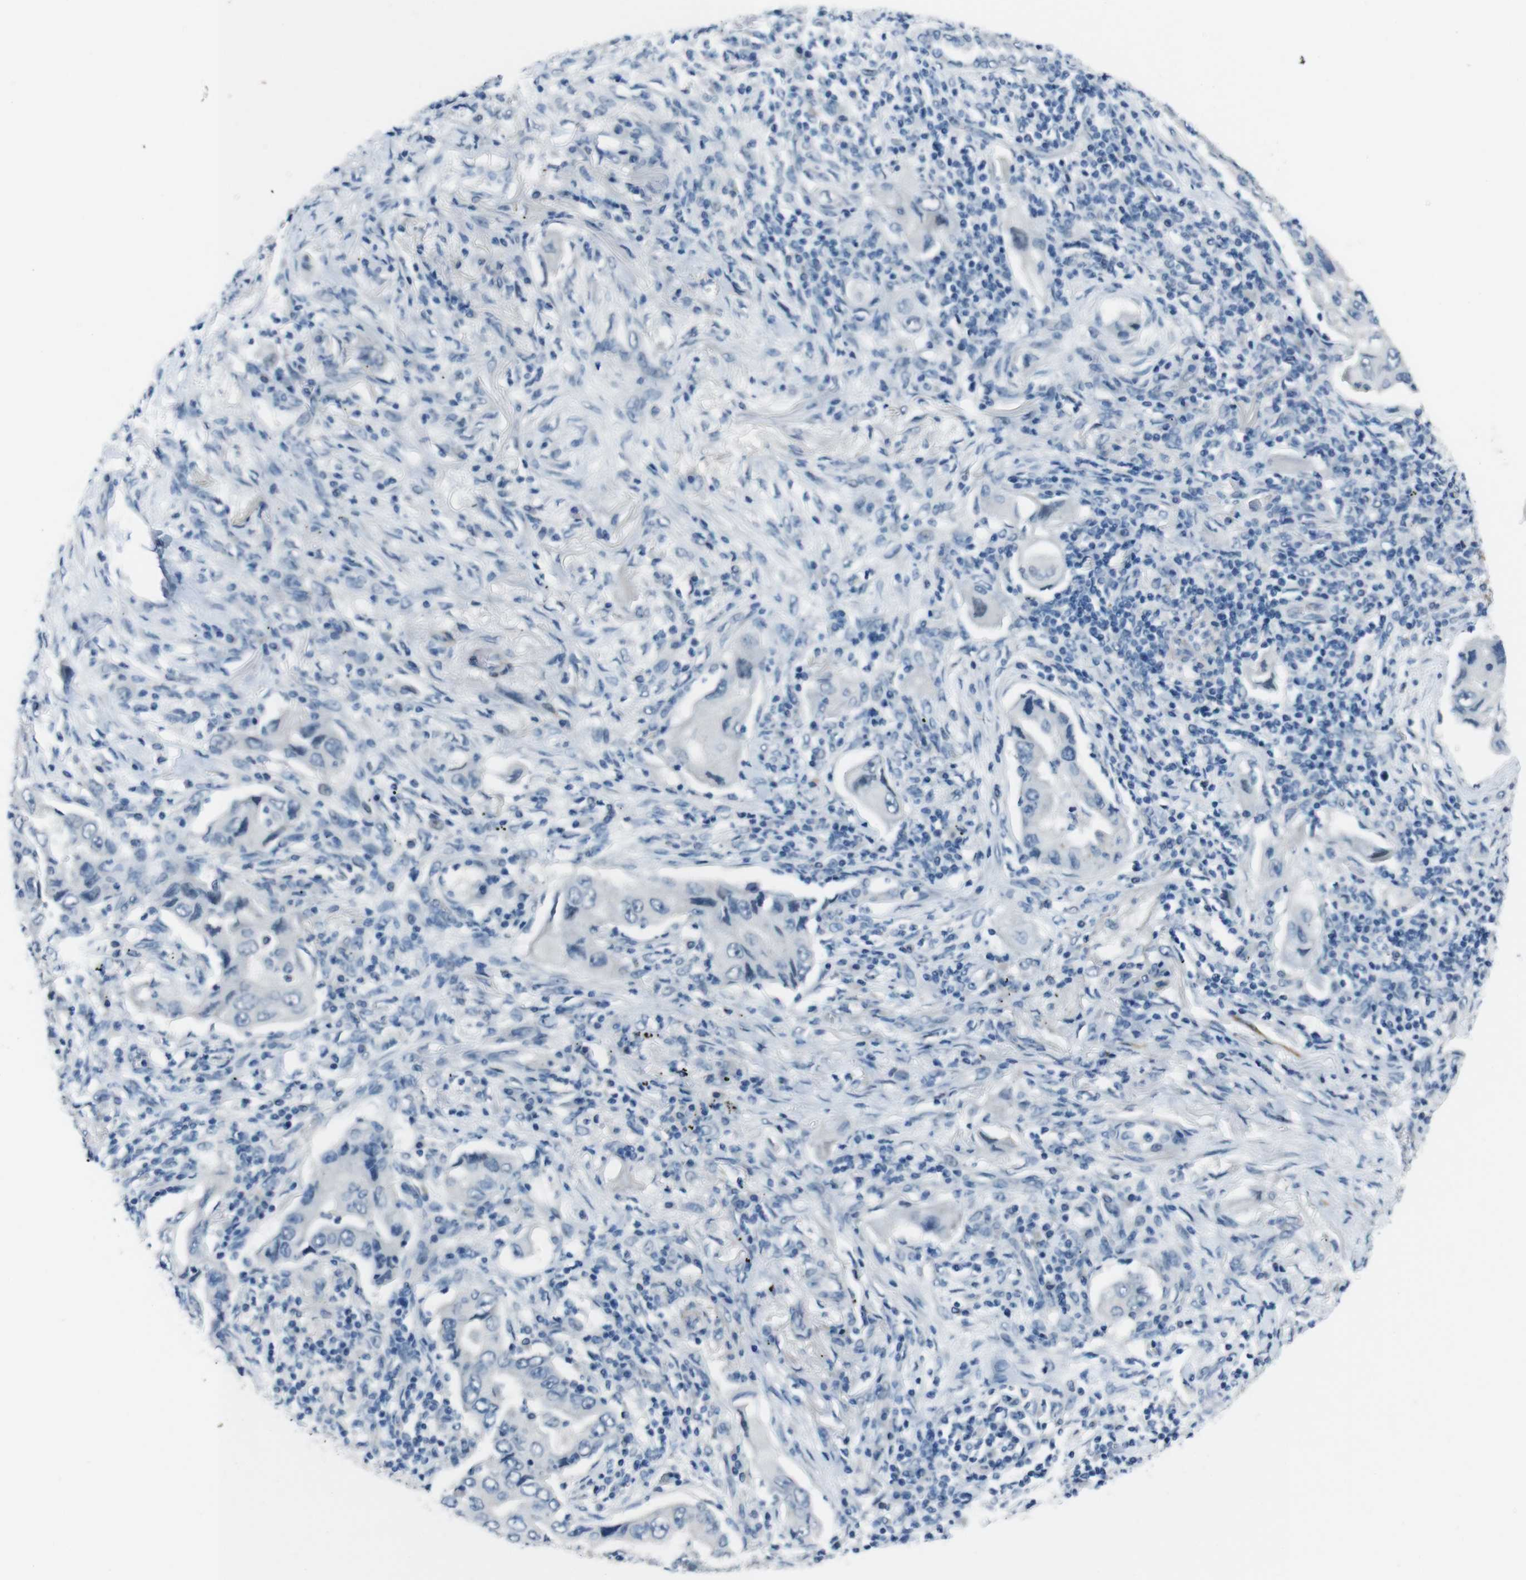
{"staining": {"intensity": "negative", "quantity": "none", "location": "none"}, "tissue": "lung cancer", "cell_type": "Tumor cells", "image_type": "cancer", "snomed": [{"axis": "morphology", "description": "Adenocarcinoma, NOS"}, {"axis": "topography", "description": "Lung"}], "caption": "This is an immunohistochemistry (IHC) photomicrograph of human lung adenocarcinoma. There is no staining in tumor cells.", "gene": "HRH2", "patient": {"sex": "female", "age": 65}}